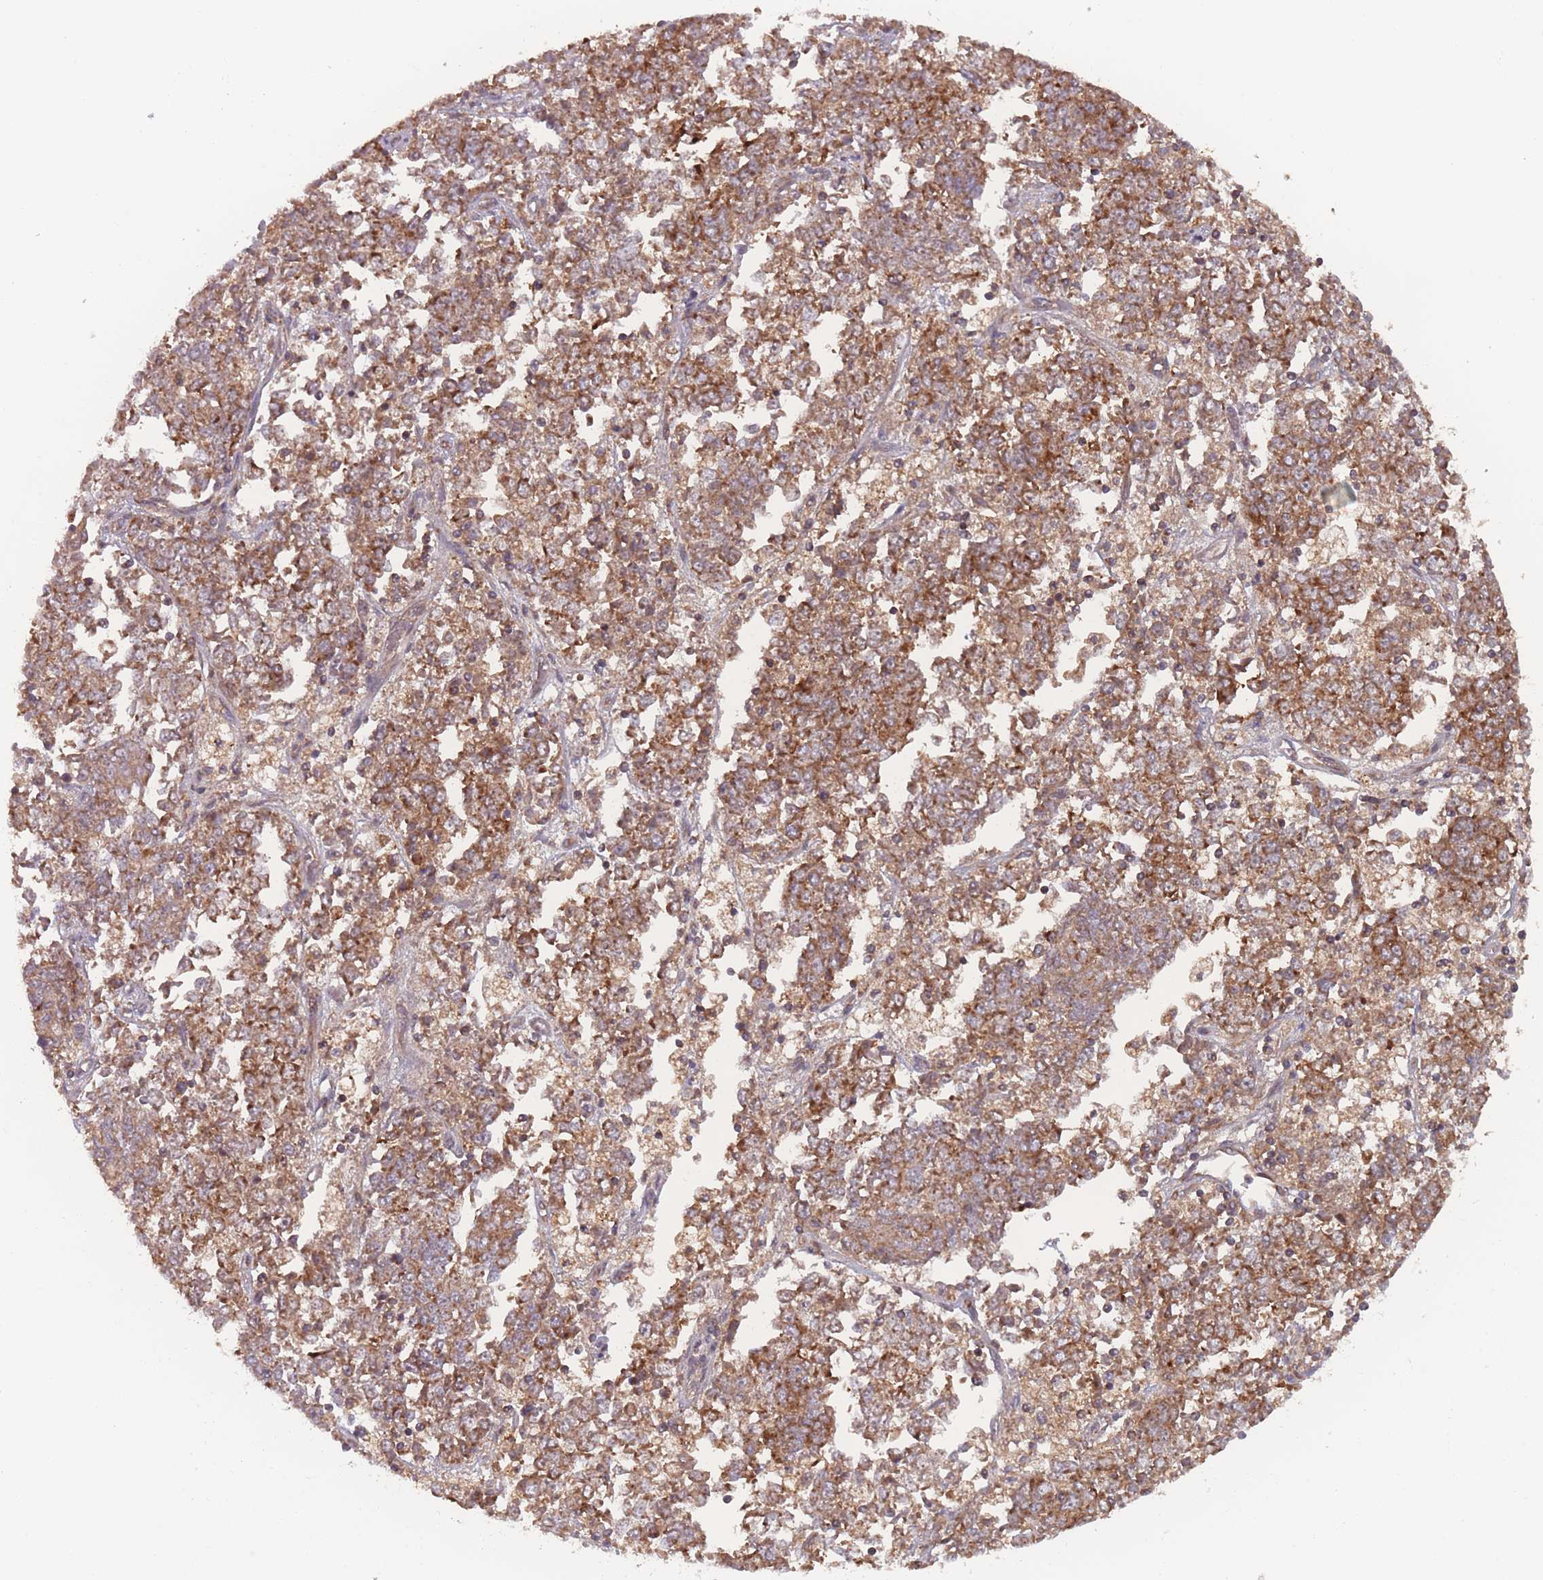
{"staining": {"intensity": "moderate", "quantity": ">75%", "location": "cytoplasmic/membranous"}, "tissue": "endometrial cancer", "cell_type": "Tumor cells", "image_type": "cancer", "snomed": [{"axis": "morphology", "description": "Adenocarcinoma, NOS"}, {"axis": "topography", "description": "Endometrium"}], "caption": "There is medium levels of moderate cytoplasmic/membranous positivity in tumor cells of endometrial cancer (adenocarcinoma), as demonstrated by immunohistochemical staining (brown color).", "gene": "ATP5MG", "patient": {"sex": "female", "age": 80}}